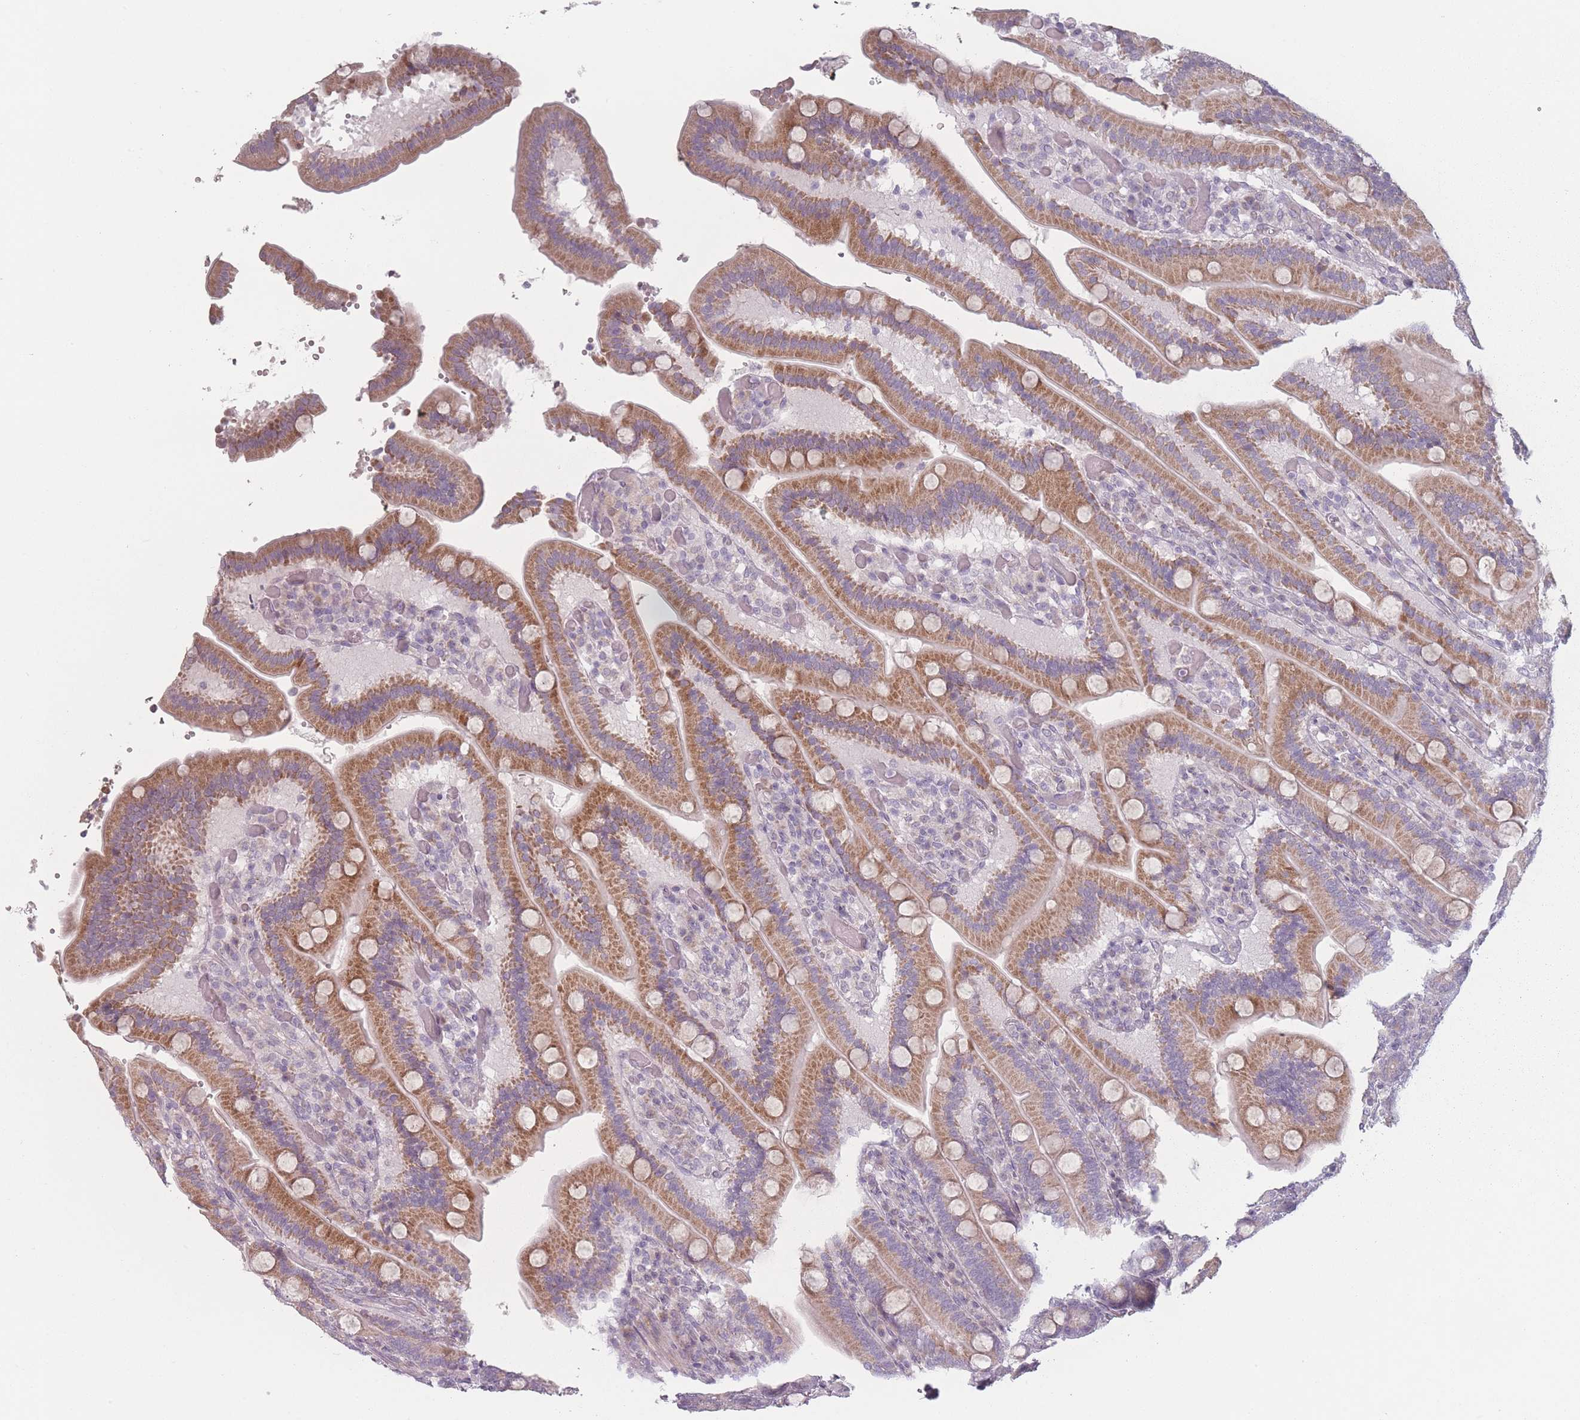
{"staining": {"intensity": "moderate", "quantity": ">75%", "location": "cytoplasmic/membranous"}, "tissue": "duodenum", "cell_type": "Glandular cells", "image_type": "normal", "snomed": [{"axis": "morphology", "description": "Normal tissue, NOS"}, {"axis": "topography", "description": "Duodenum"}], "caption": "Duodenum stained for a protein (brown) reveals moderate cytoplasmic/membranous positive expression in approximately >75% of glandular cells.", "gene": "RASL10B", "patient": {"sex": "female", "age": 62}}